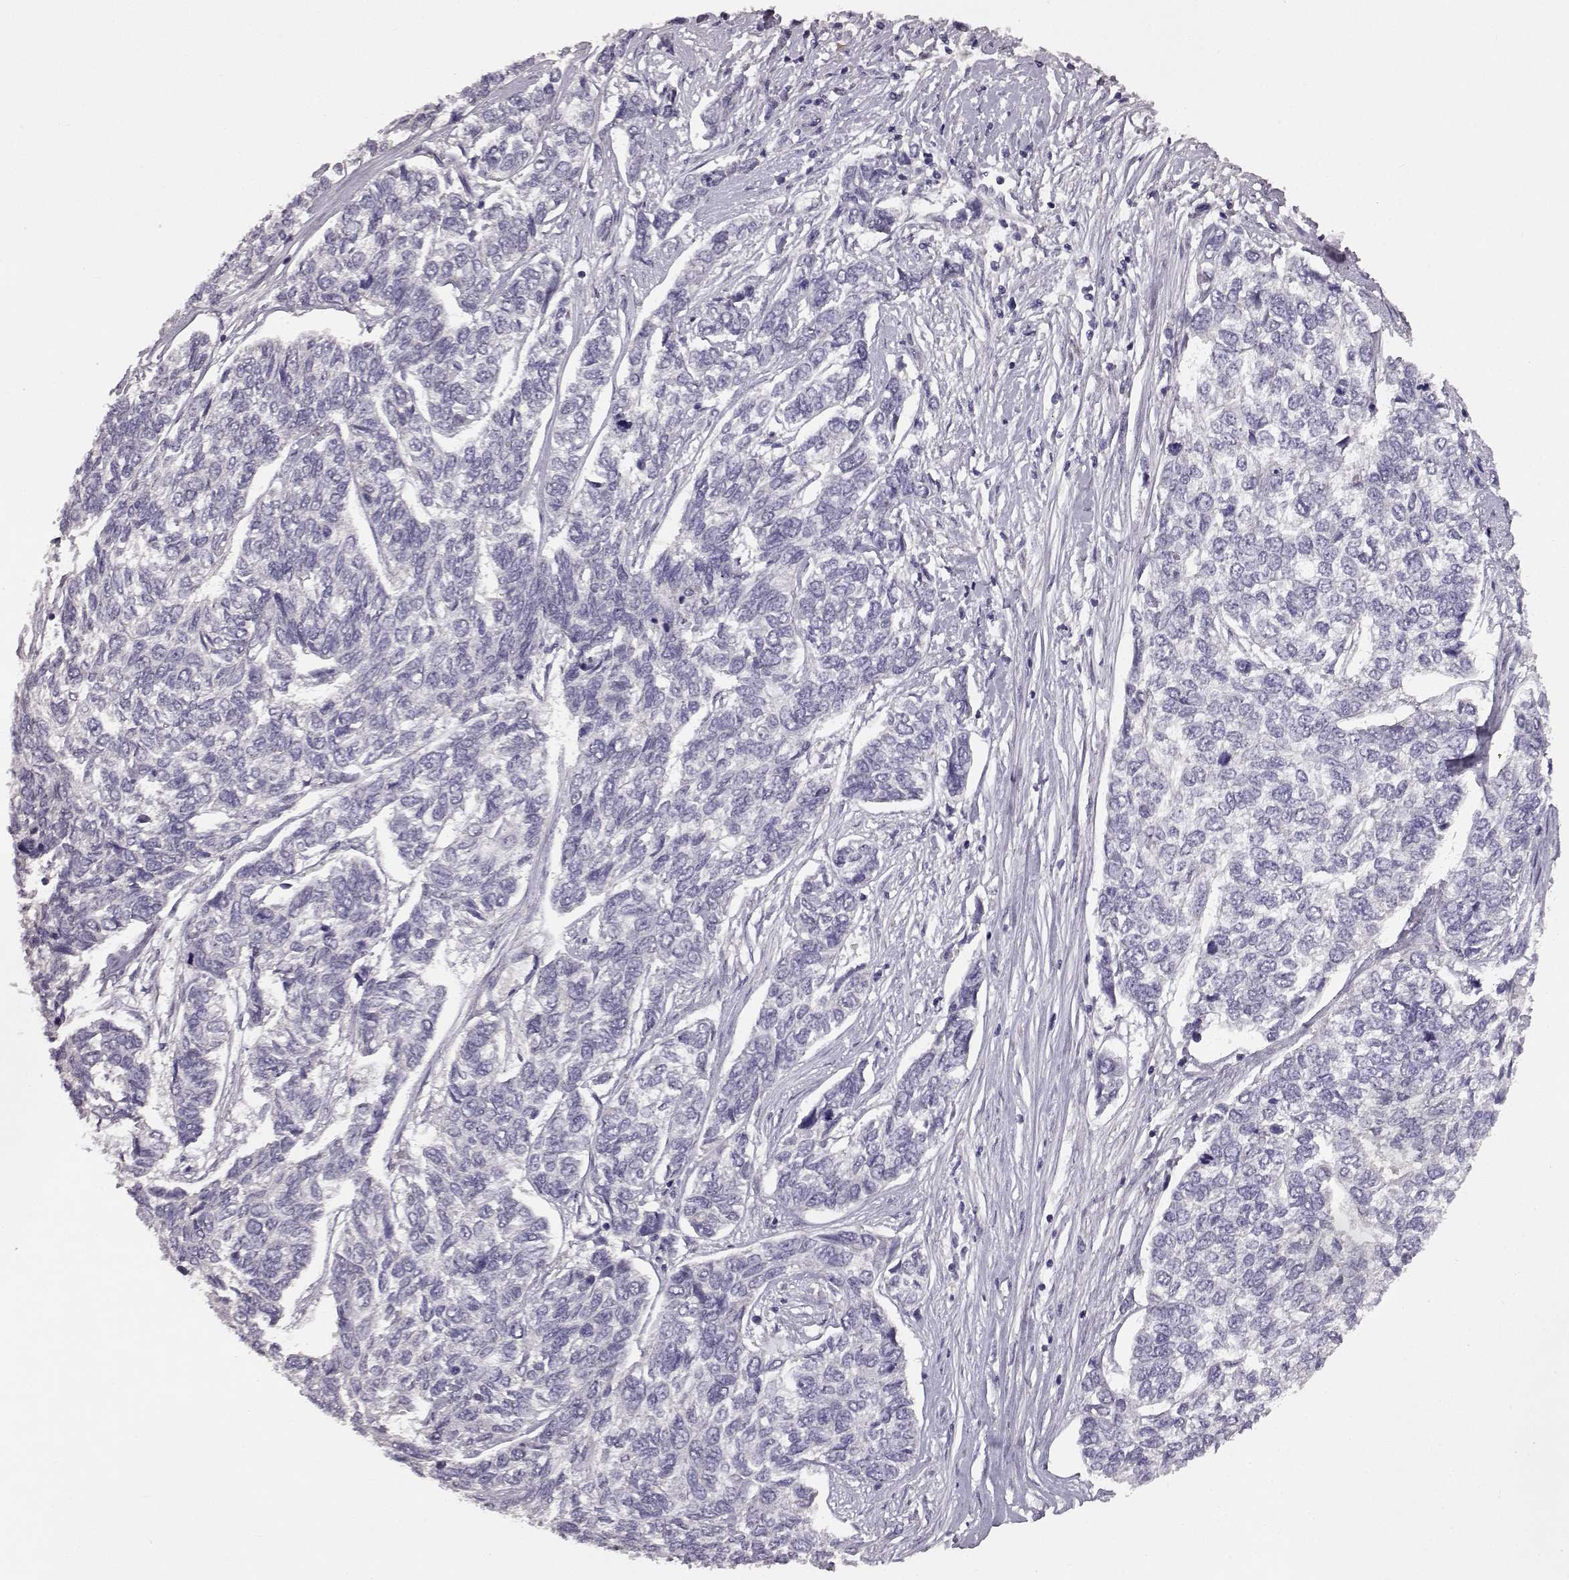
{"staining": {"intensity": "negative", "quantity": "none", "location": "none"}, "tissue": "skin cancer", "cell_type": "Tumor cells", "image_type": "cancer", "snomed": [{"axis": "morphology", "description": "Basal cell carcinoma"}, {"axis": "topography", "description": "Skin"}], "caption": "IHC photomicrograph of human skin cancer stained for a protein (brown), which demonstrates no positivity in tumor cells.", "gene": "SPAG17", "patient": {"sex": "female", "age": 65}}